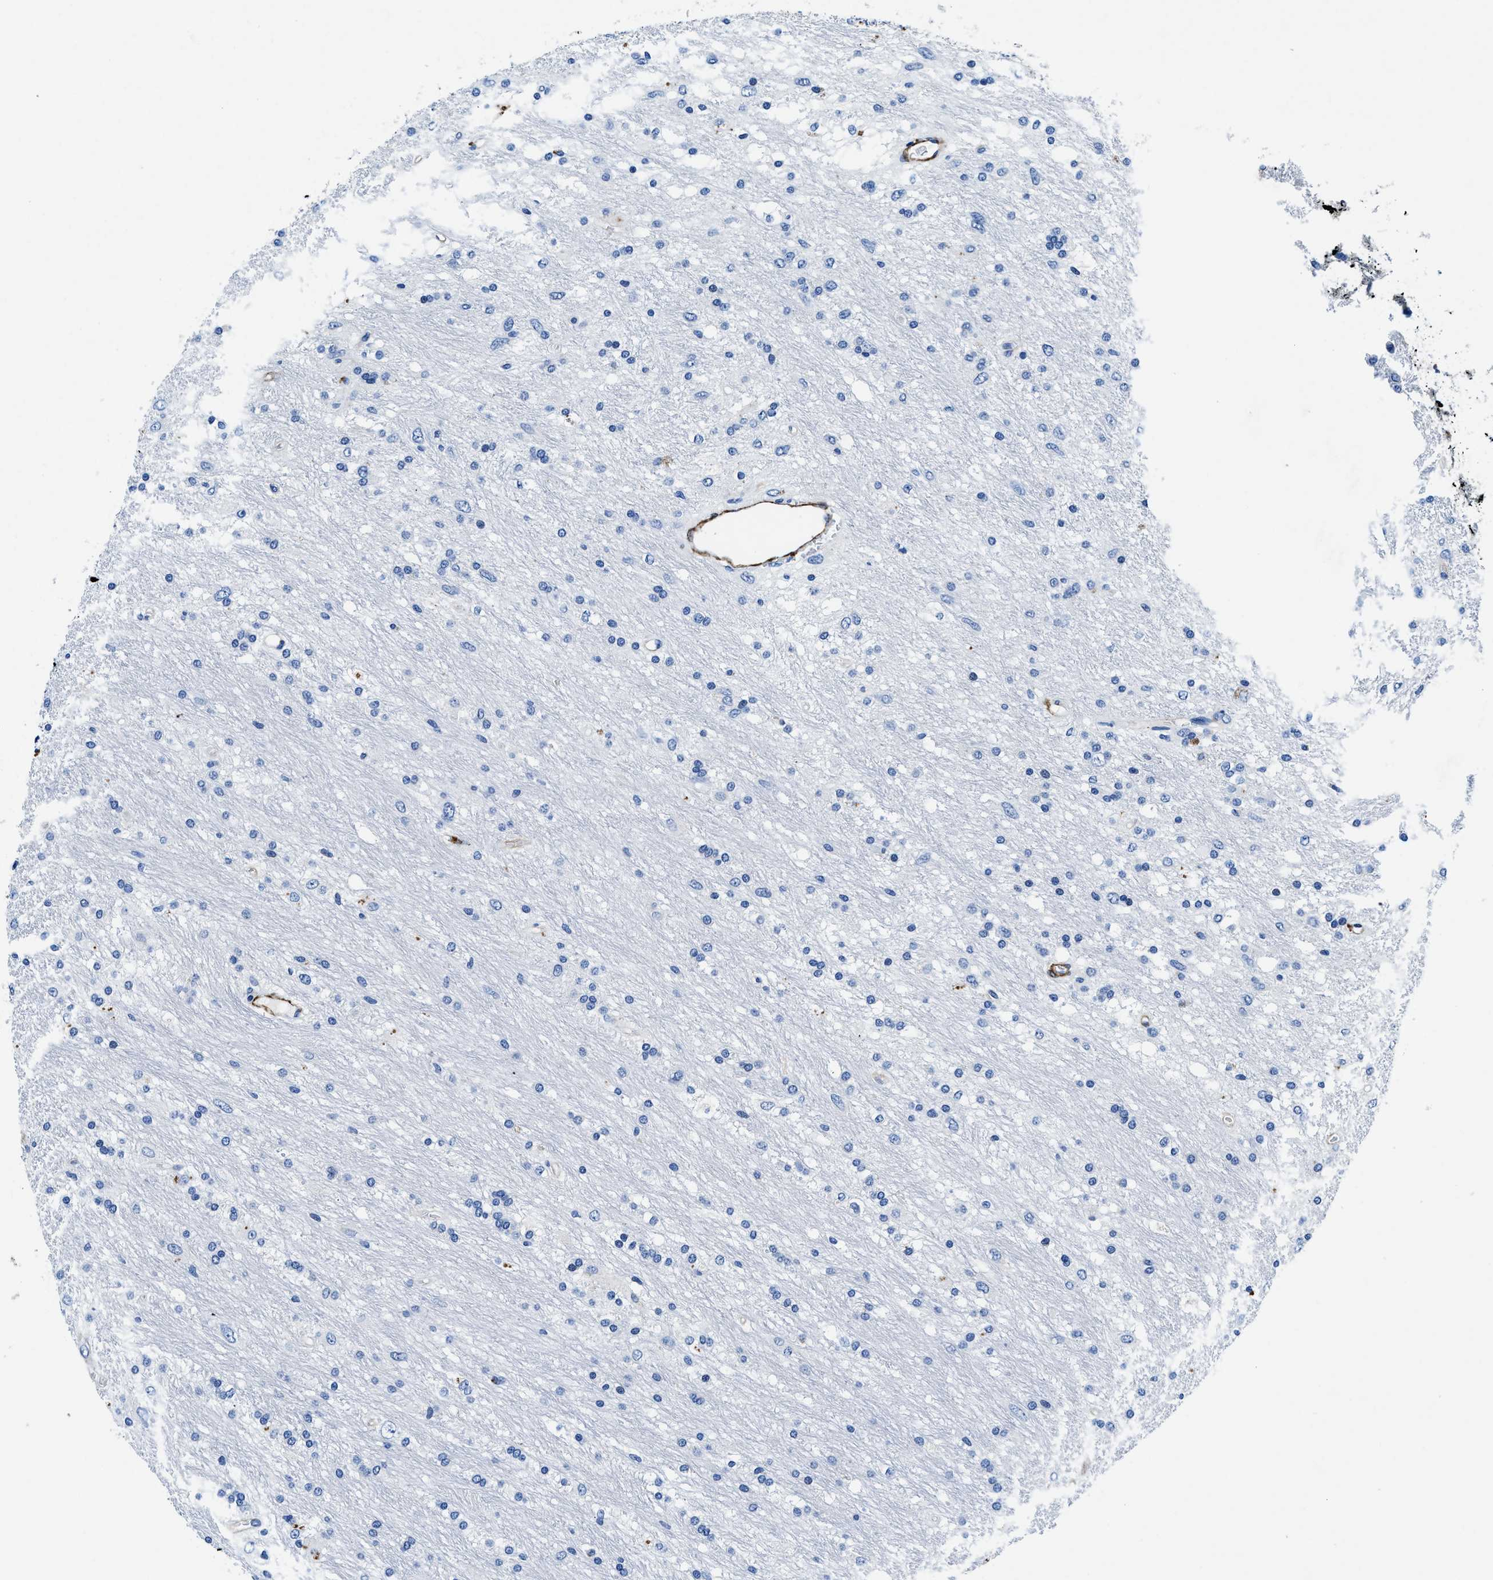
{"staining": {"intensity": "negative", "quantity": "none", "location": "none"}, "tissue": "glioma", "cell_type": "Tumor cells", "image_type": "cancer", "snomed": [{"axis": "morphology", "description": "Glioma, malignant, Low grade"}, {"axis": "topography", "description": "Brain"}], "caption": "Tumor cells show no significant protein positivity in malignant low-grade glioma. (DAB (3,3'-diaminobenzidine) immunohistochemistry, high magnification).", "gene": "TEX261", "patient": {"sex": "male", "age": 77}}